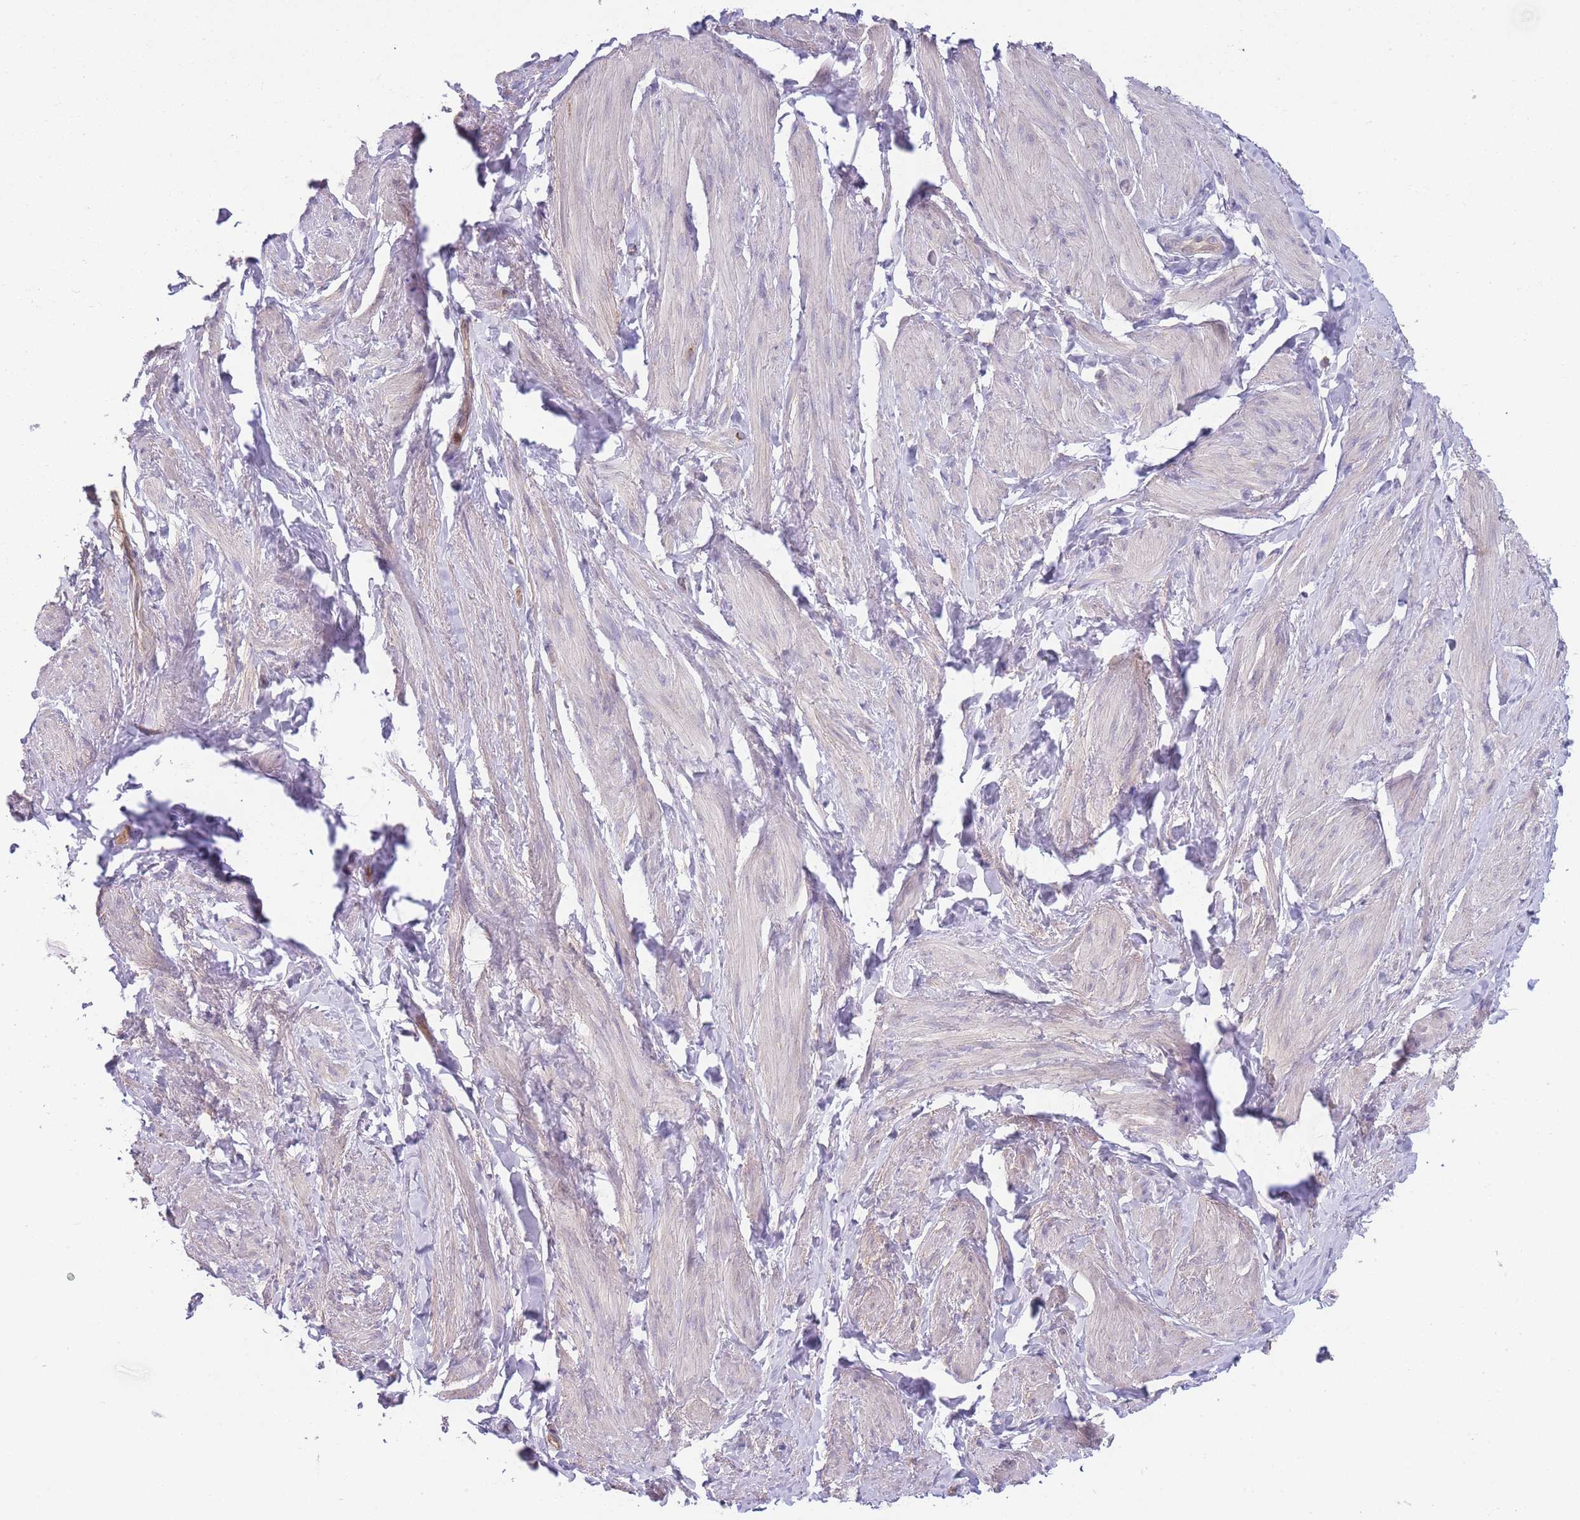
{"staining": {"intensity": "negative", "quantity": "none", "location": "none"}, "tissue": "smooth muscle", "cell_type": "Smooth muscle cells", "image_type": "normal", "snomed": [{"axis": "morphology", "description": "Normal tissue, NOS"}, {"axis": "topography", "description": "Smooth muscle"}, {"axis": "topography", "description": "Peripheral nerve tissue"}], "caption": "The immunohistochemistry (IHC) micrograph has no significant positivity in smooth muscle cells of smooth muscle. (Immunohistochemistry (ihc), brightfield microscopy, high magnification).", "gene": "SKOR2", "patient": {"sex": "male", "age": 69}}